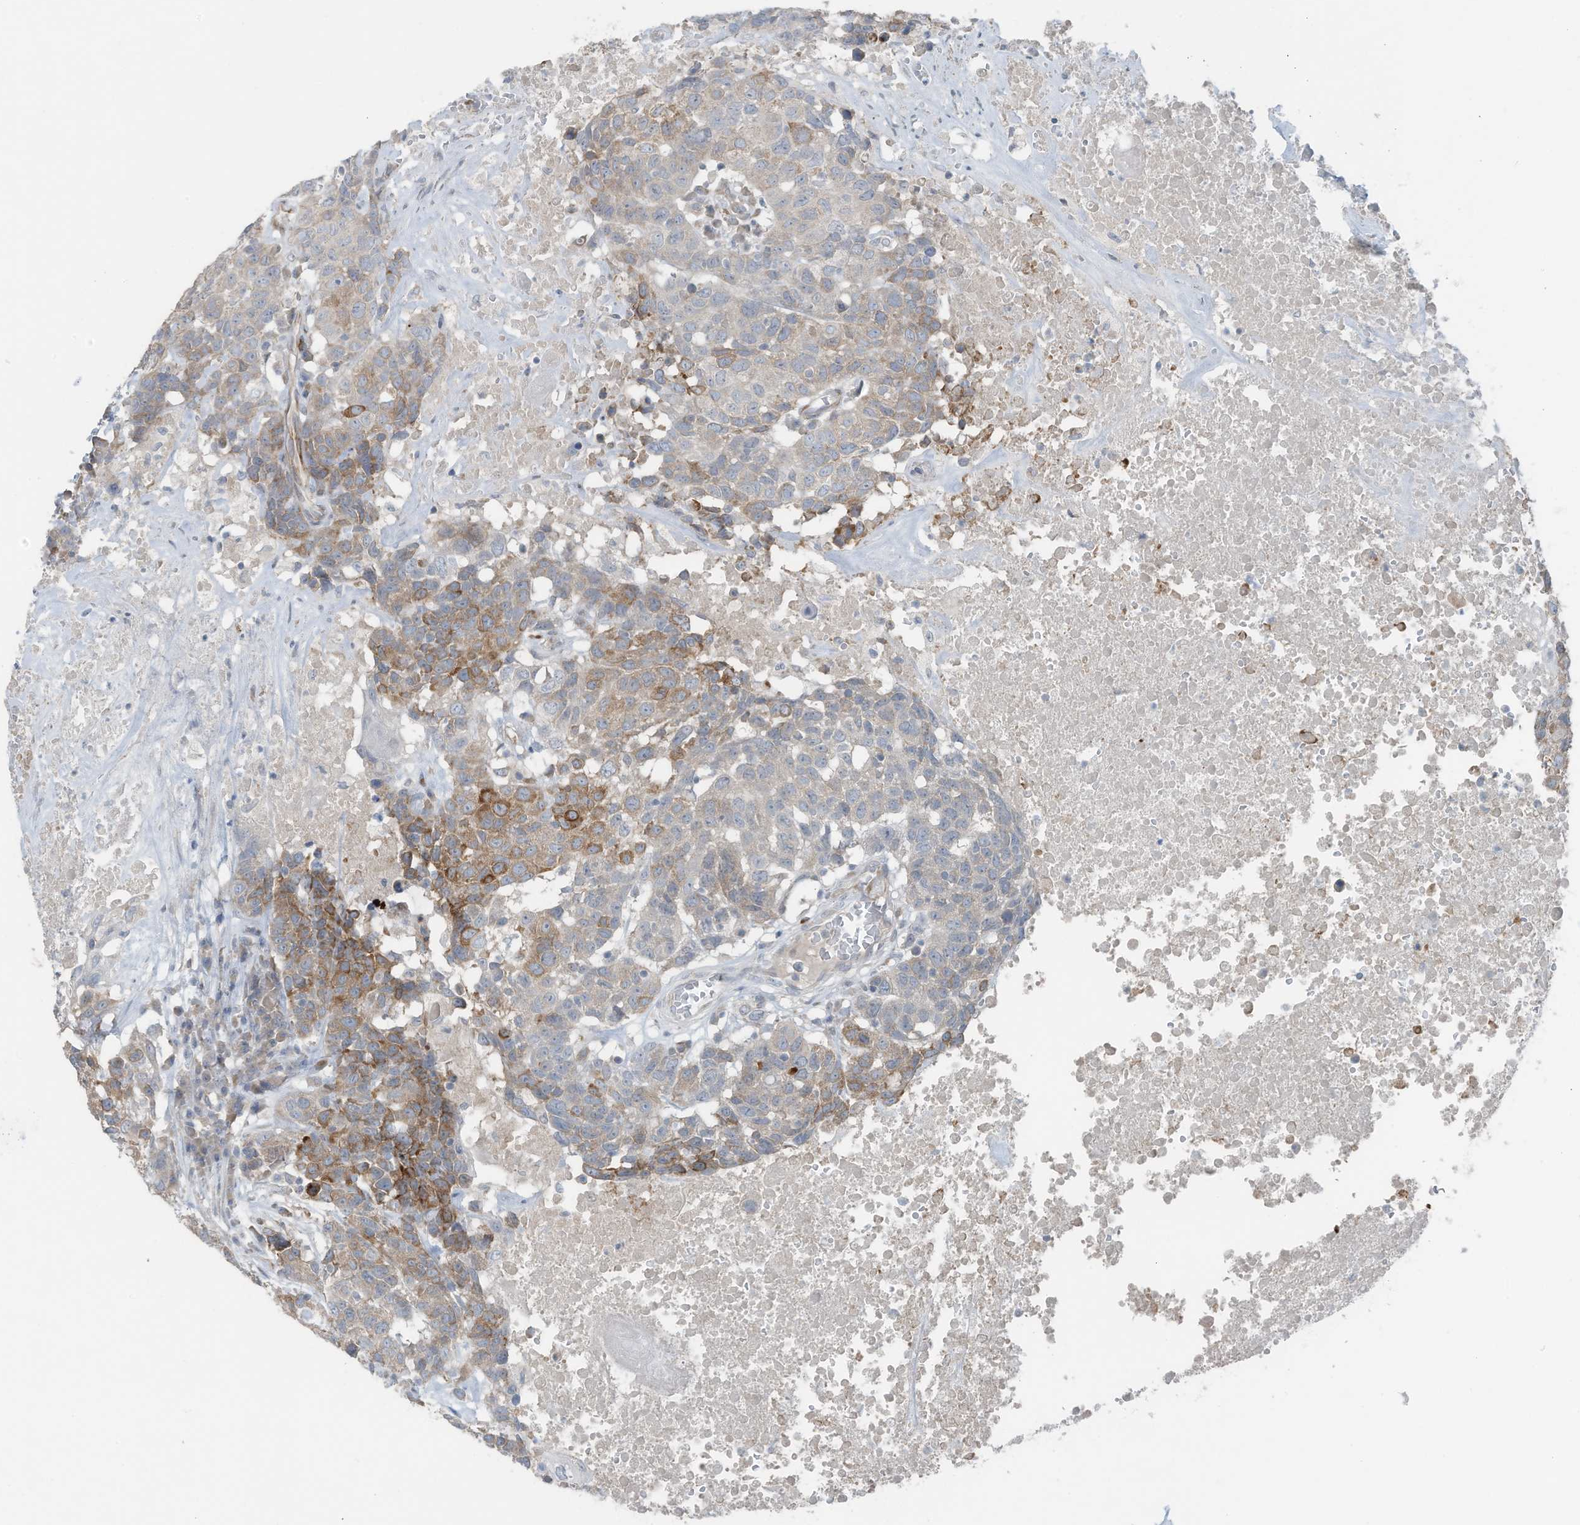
{"staining": {"intensity": "moderate", "quantity": "25%-75%", "location": "cytoplasmic/membranous"}, "tissue": "head and neck cancer", "cell_type": "Tumor cells", "image_type": "cancer", "snomed": [{"axis": "morphology", "description": "Squamous cell carcinoma, NOS"}, {"axis": "topography", "description": "Head-Neck"}], "caption": "Head and neck cancer (squamous cell carcinoma) stained for a protein (brown) reveals moderate cytoplasmic/membranous positive staining in about 25%-75% of tumor cells.", "gene": "ARHGEF33", "patient": {"sex": "male", "age": 66}}